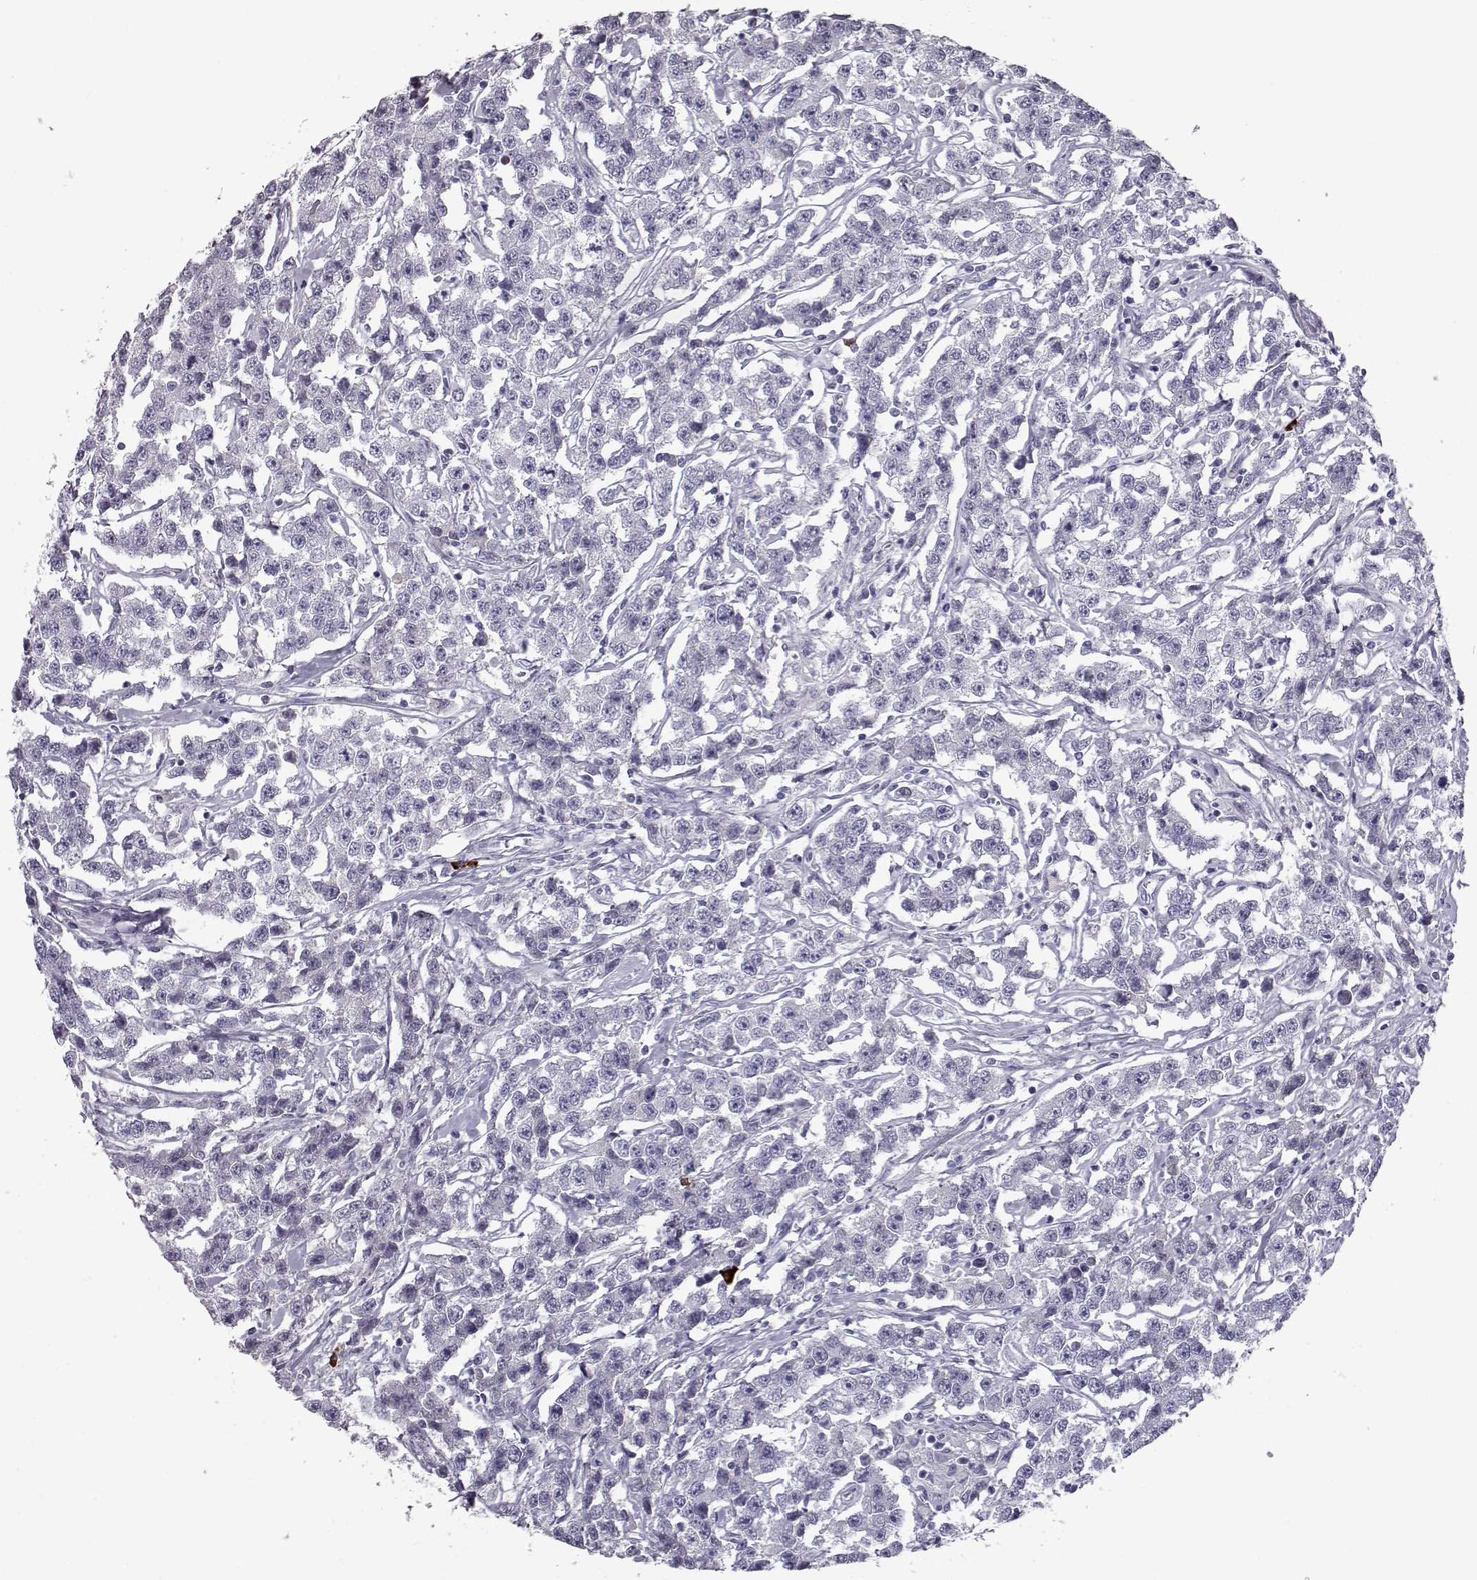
{"staining": {"intensity": "negative", "quantity": "none", "location": "none"}, "tissue": "testis cancer", "cell_type": "Tumor cells", "image_type": "cancer", "snomed": [{"axis": "morphology", "description": "Seminoma, NOS"}, {"axis": "topography", "description": "Testis"}], "caption": "Tumor cells are negative for brown protein staining in seminoma (testis). Brightfield microscopy of immunohistochemistry stained with DAB (3,3'-diaminobenzidine) (brown) and hematoxylin (blue), captured at high magnification.", "gene": "CCL19", "patient": {"sex": "male", "age": 59}}